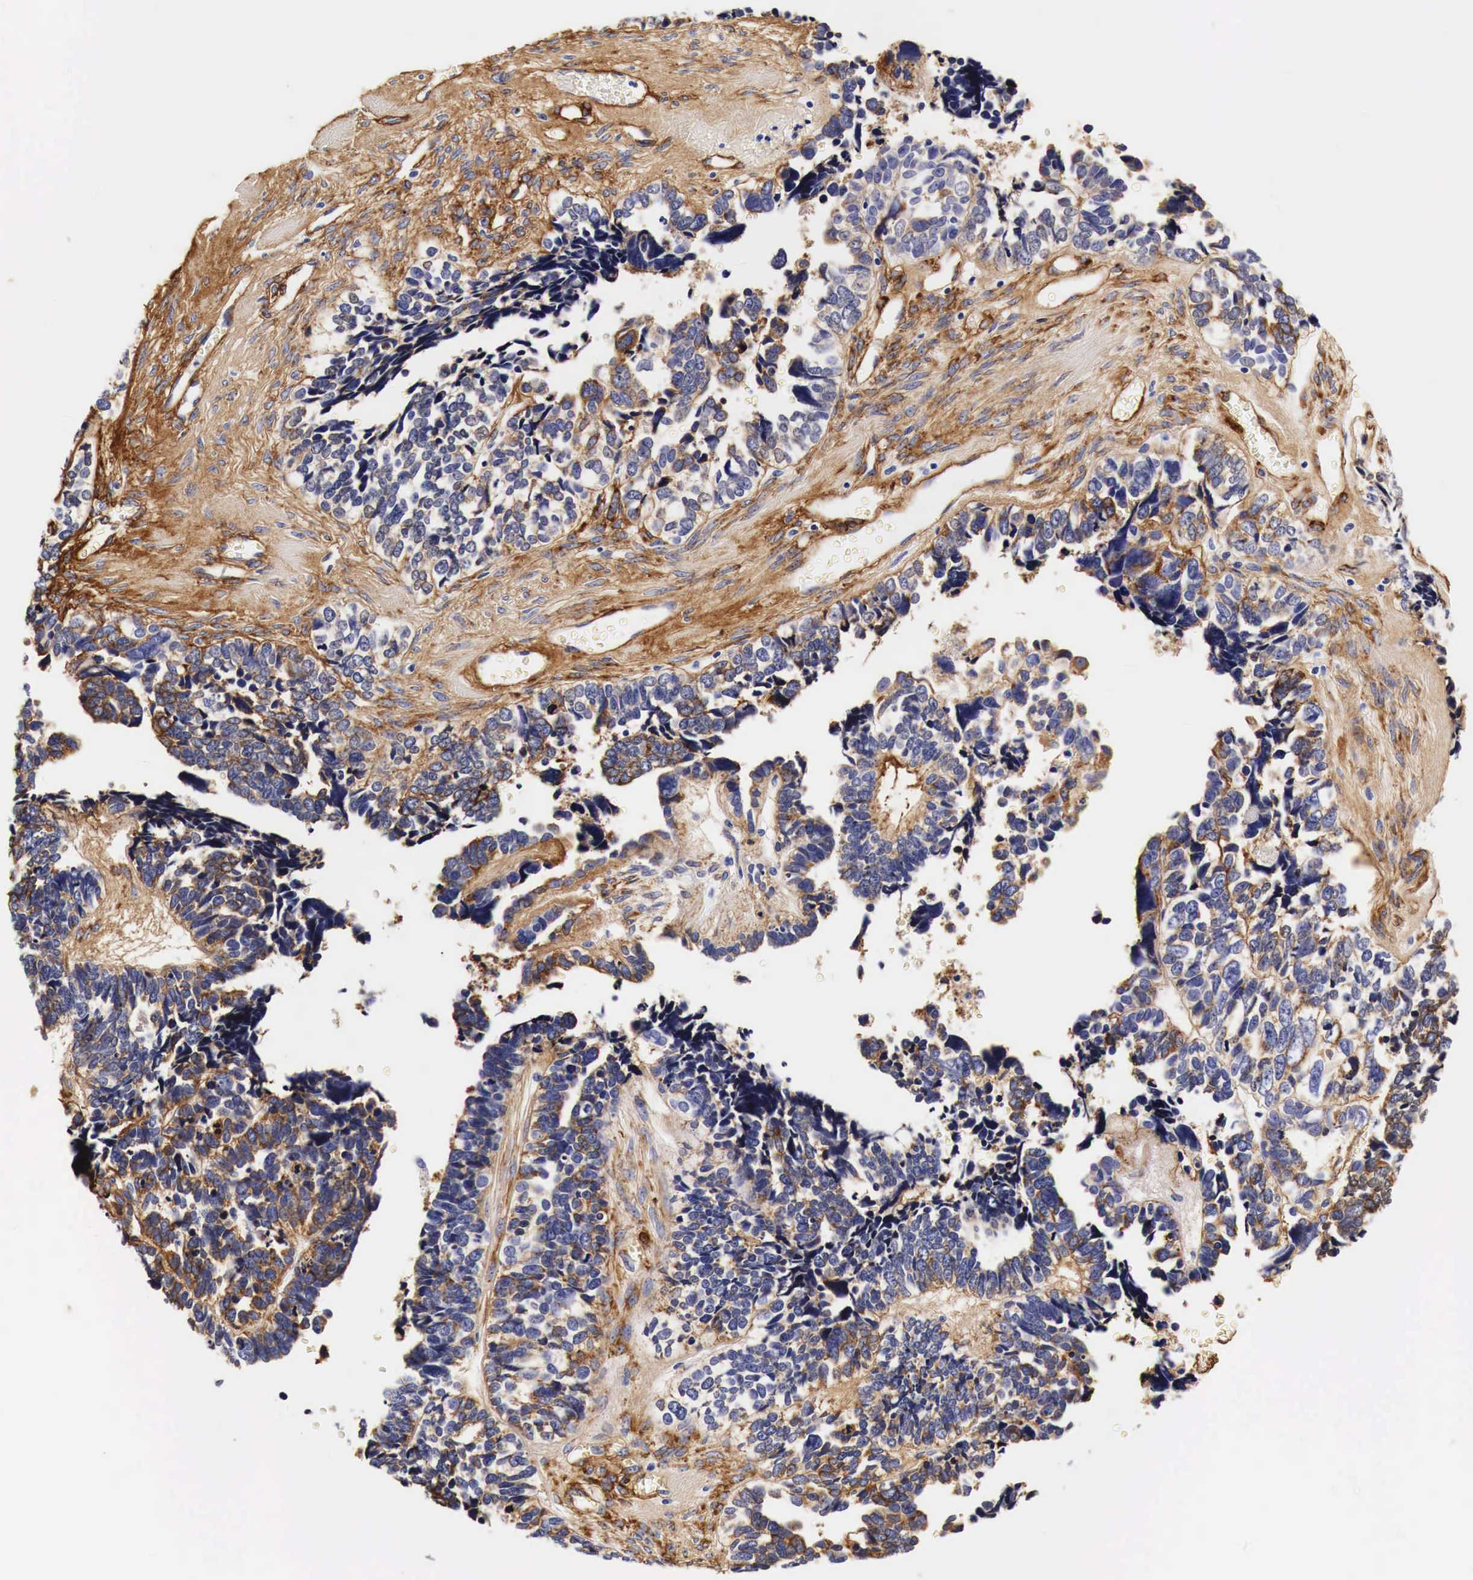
{"staining": {"intensity": "moderate", "quantity": "<25%", "location": "cytoplasmic/membranous"}, "tissue": "ovarian cancer", "cell_type": "Tumor cells", "image_type": "cancer", "snomed": [{"axis": "morphology", "description": "Cystadenocarcinoma, serous, NOS"}, {"axis": "topography", "description": "Ovary"}], "caption": "Immunohistochemical staining of ovarian serous cystadenocarcinoma displays low levels of moderate cytoplasmic/membranous expression in about <25% of tumor cells.", "gene": "LAMB2", "patient": {"sex": "female", "age": 77}}